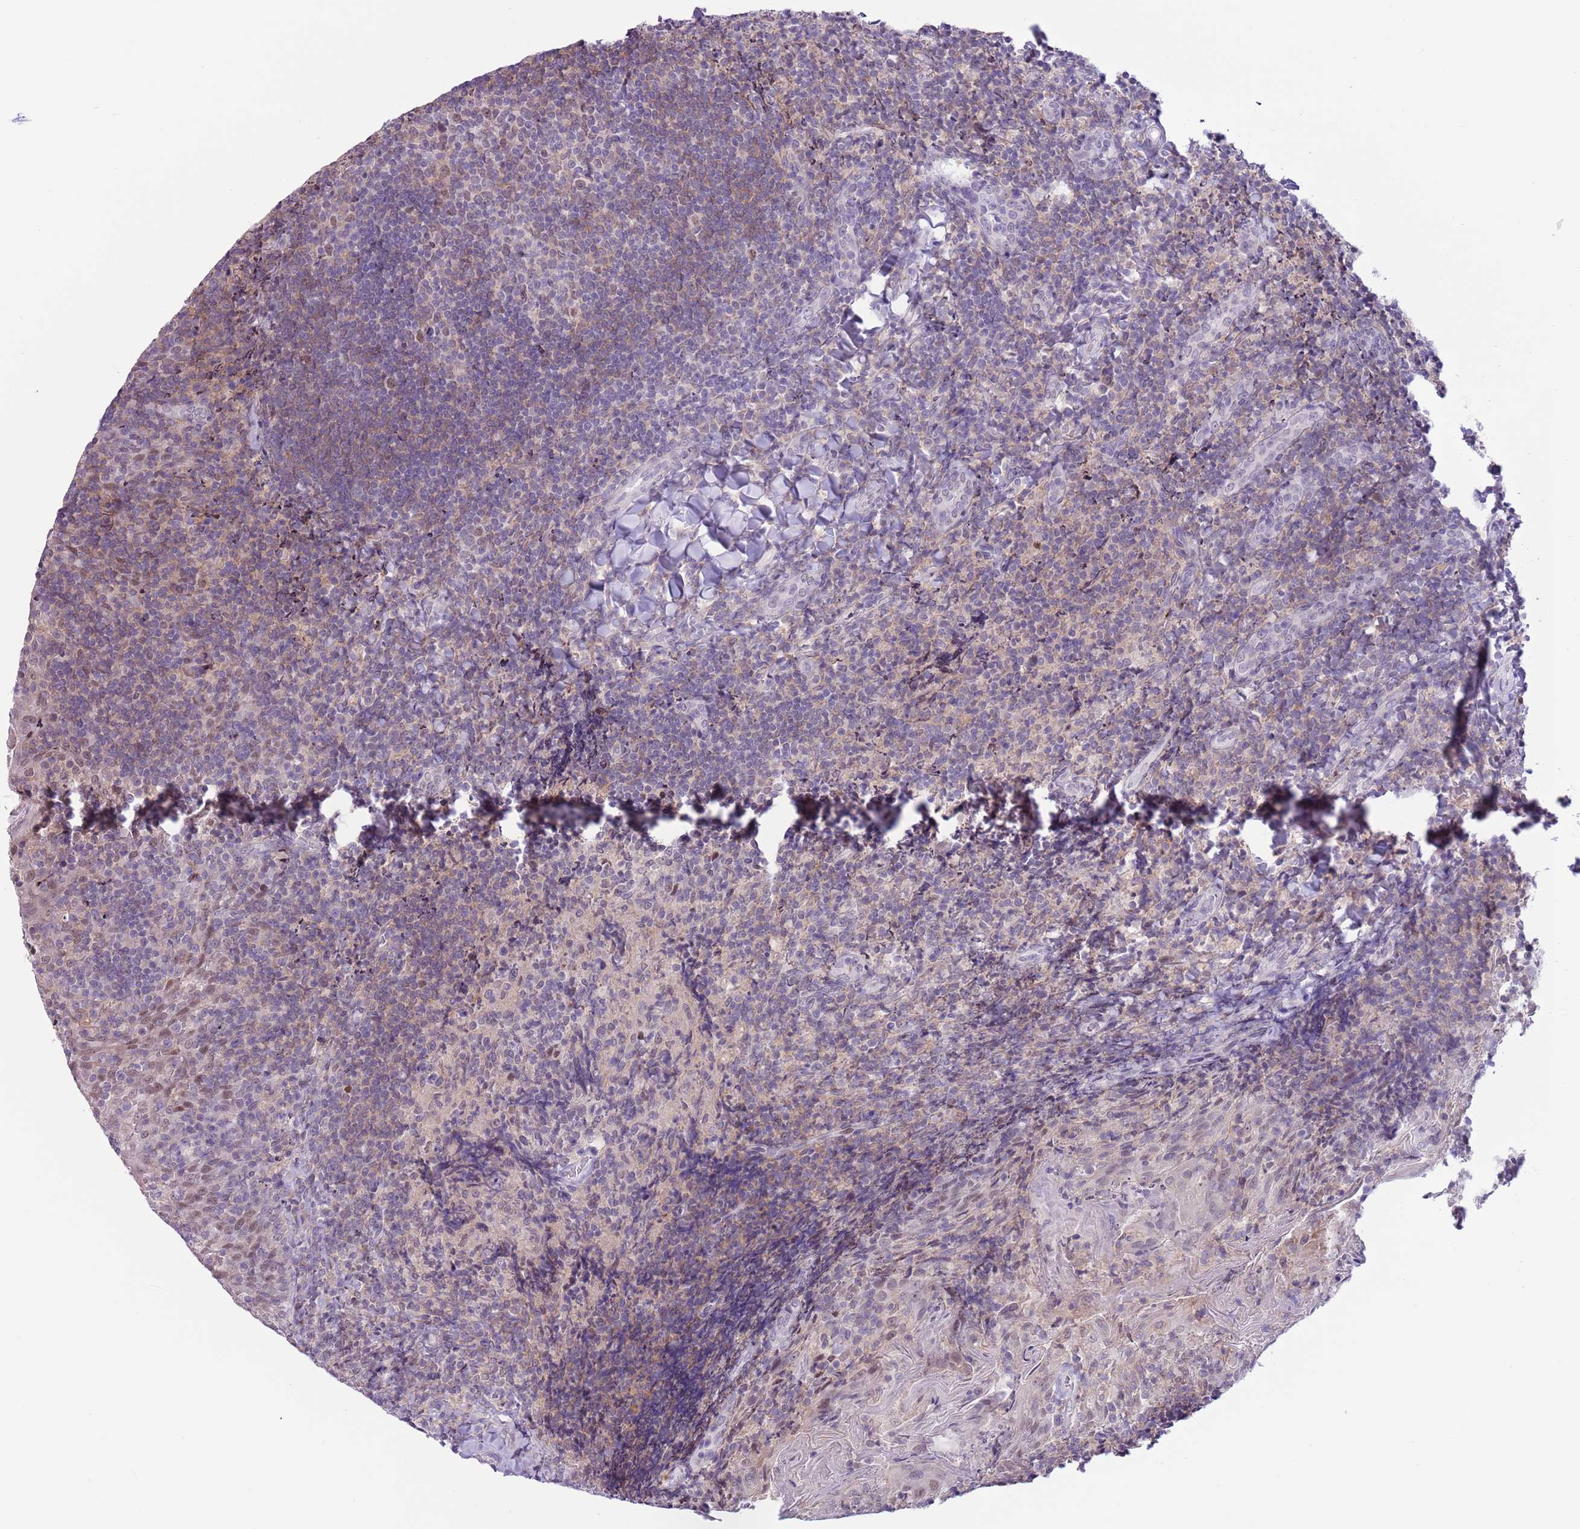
{"staining": {"intensity": "moderate", "quantity": "<25%", "location": "nuclear"}, "tissue": "tonsil", "cell_type": "Germinal center cells", "image_type": "normal", "snomed": [{"axis": "morphology", "description": "Normal tissue, NOS"}, {"axis": "topography", "description": "Tonsil"}], "caption": "Approximately <25% of germinal center cells in normal tonsil show moderate nuclear protein positivity as visualized by brown immunohistochemical staining.", "gene": "ZNF576", "patient": {"sex": "female", "age": 10}}